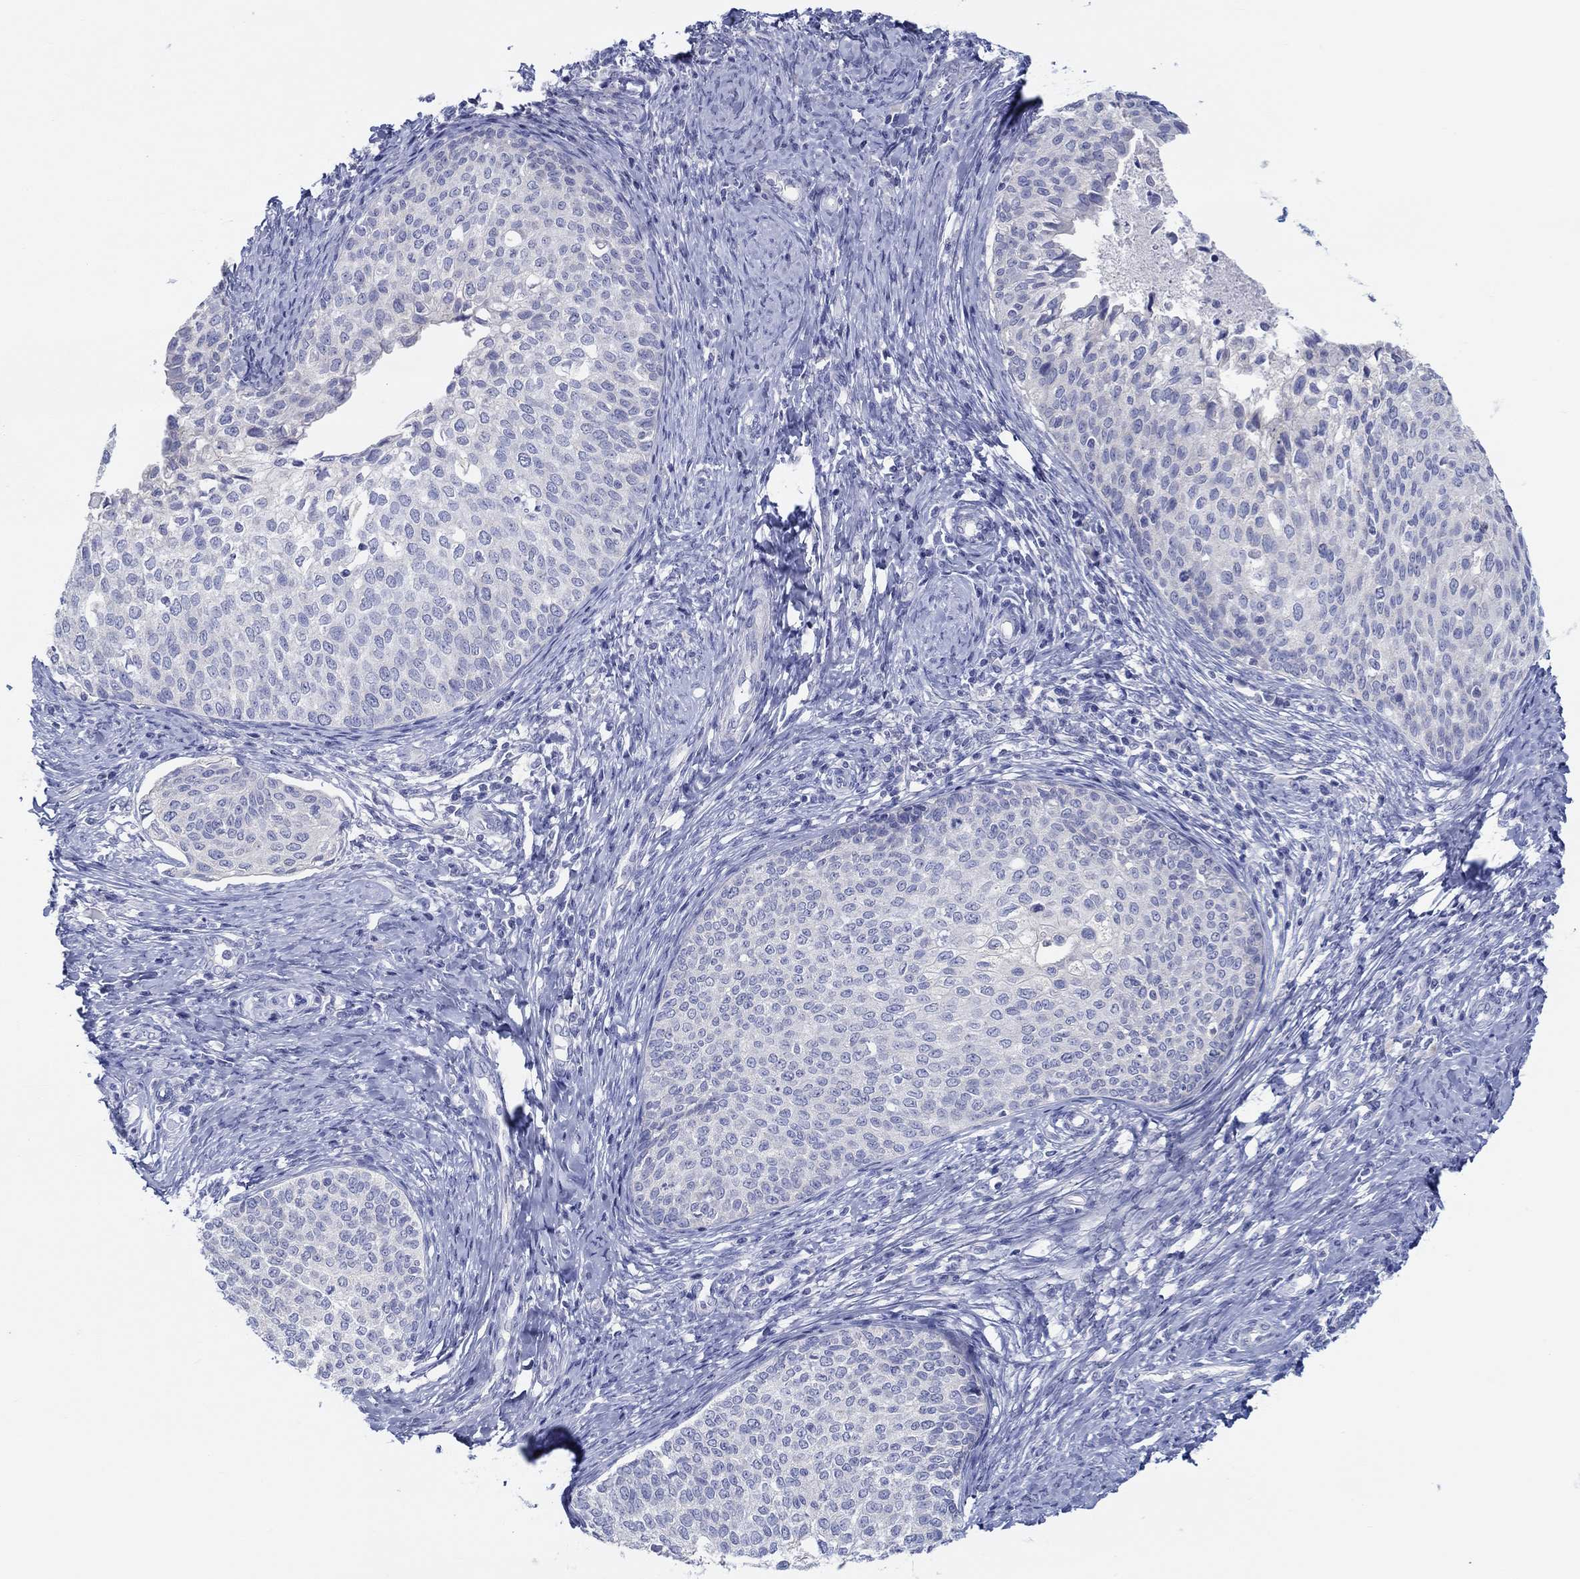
{"staining": {"intensity": "negative", "quantity": "none", "location": "none"}, "tissue": "cervical cancer", "cell_type": "Tumor cells", "image_type": "cancer", "snomed": [{"axis": "morphology", "description": "Squamous cell carcinoma, NOS"}, {"axis": "topography", "description": "Cervix"}], "caption": "Immunohistochemistry (IHC) image of neoplastic tissue: human cervical squamous cell carcinoma stained with DAB (3,3'-diaminobenzidine) shows no significant protein expression in tumor cells.", "gene": "HAPLN4", "patient": {"sex": "female", "age": 51}}